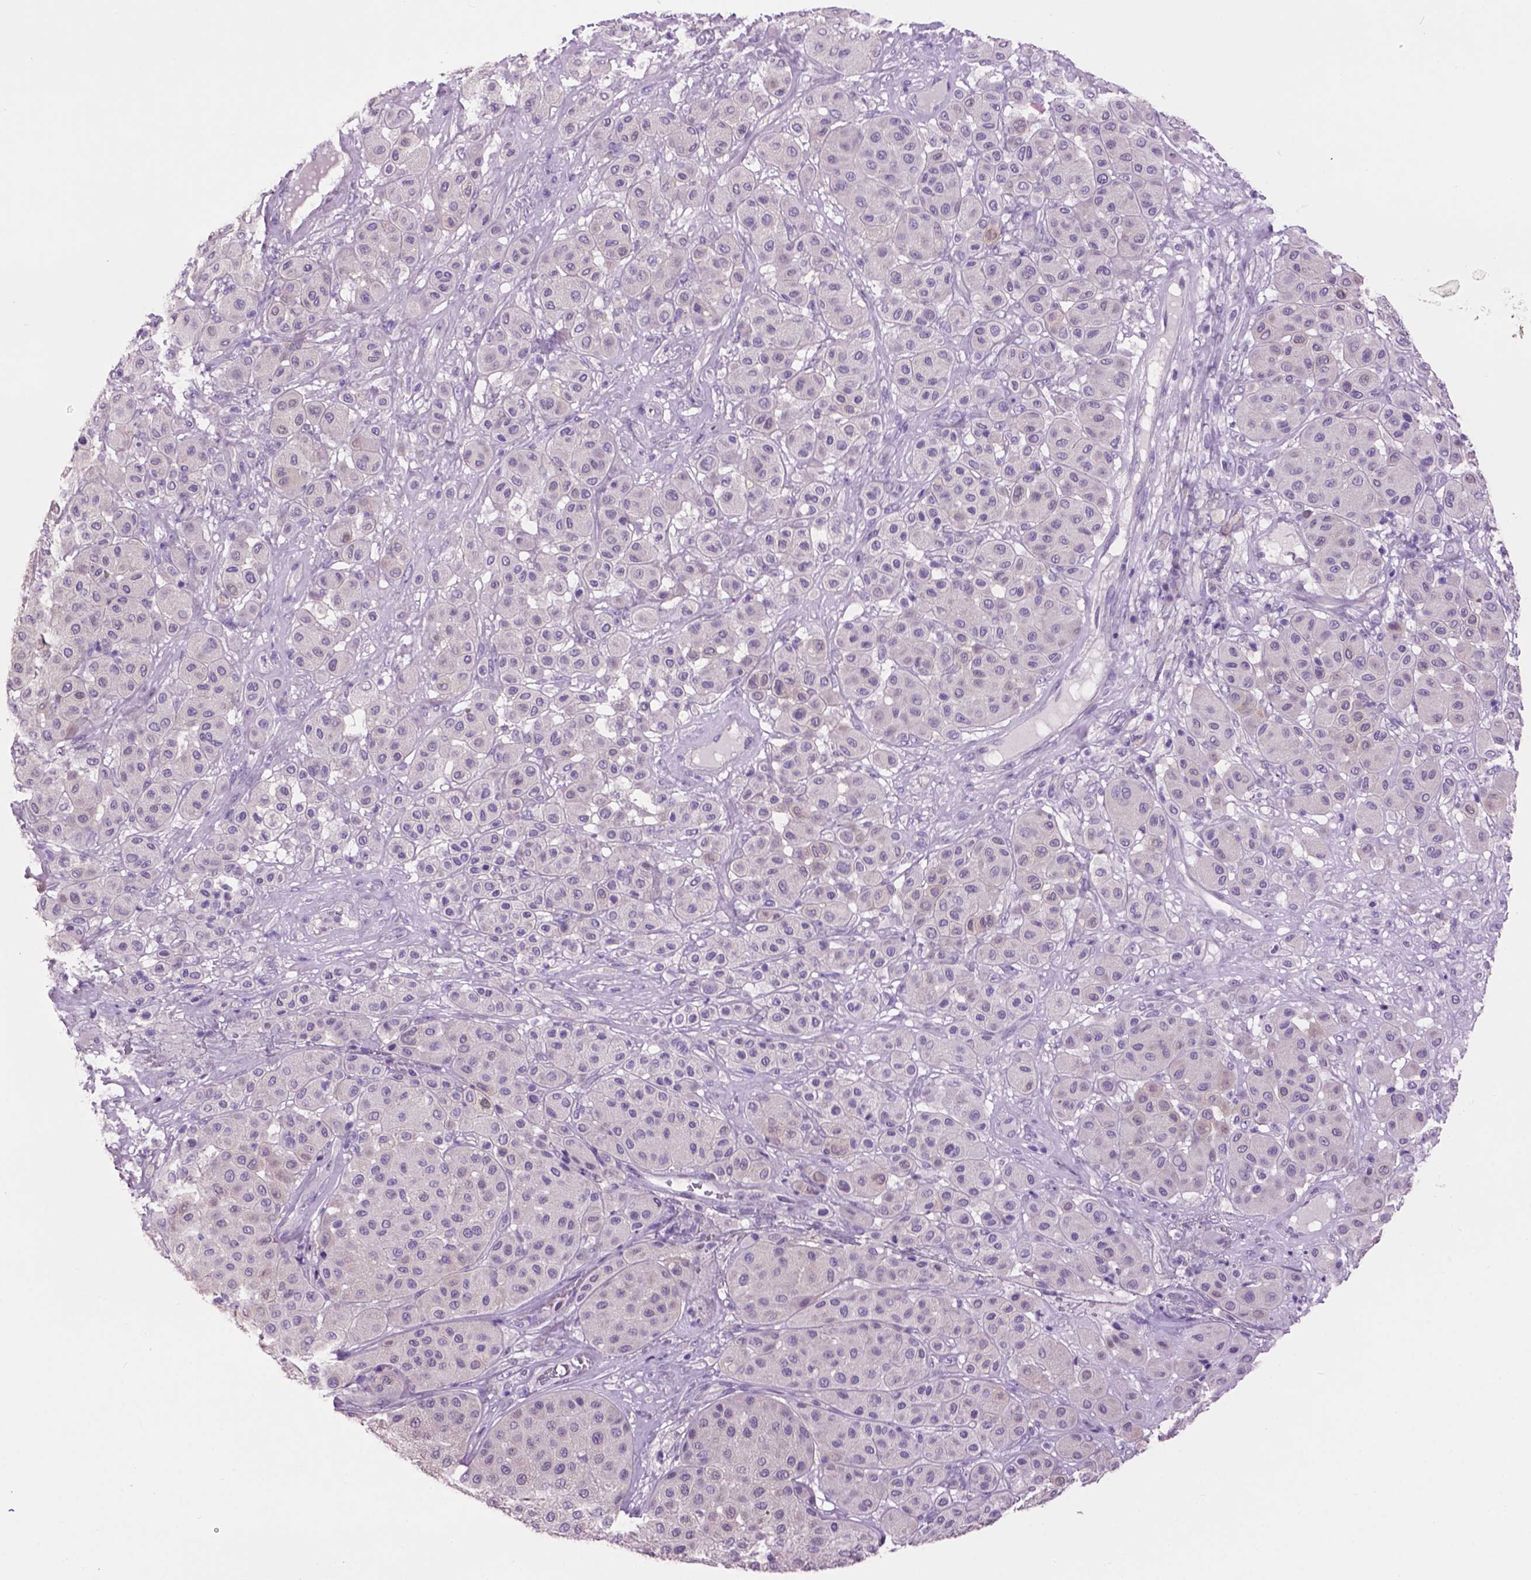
{"staining": {"intensity": "negative", "quantity": "none", "location": "none"}, "tissue": "melanoma", "cell_type": "Tumor cells", "image_type": "cancer", "snomed": [{"axis": "morphology", "description": "Malignant melanoma, Metastatic site"}, {"axis": "topography", "description": "Smooth muscle"}], "caption": "Image shows no protein expression in tumor cells of melanoma tissue.", "gene": "CRYBA4", "patient": {"sex": "male", "age": 41}}